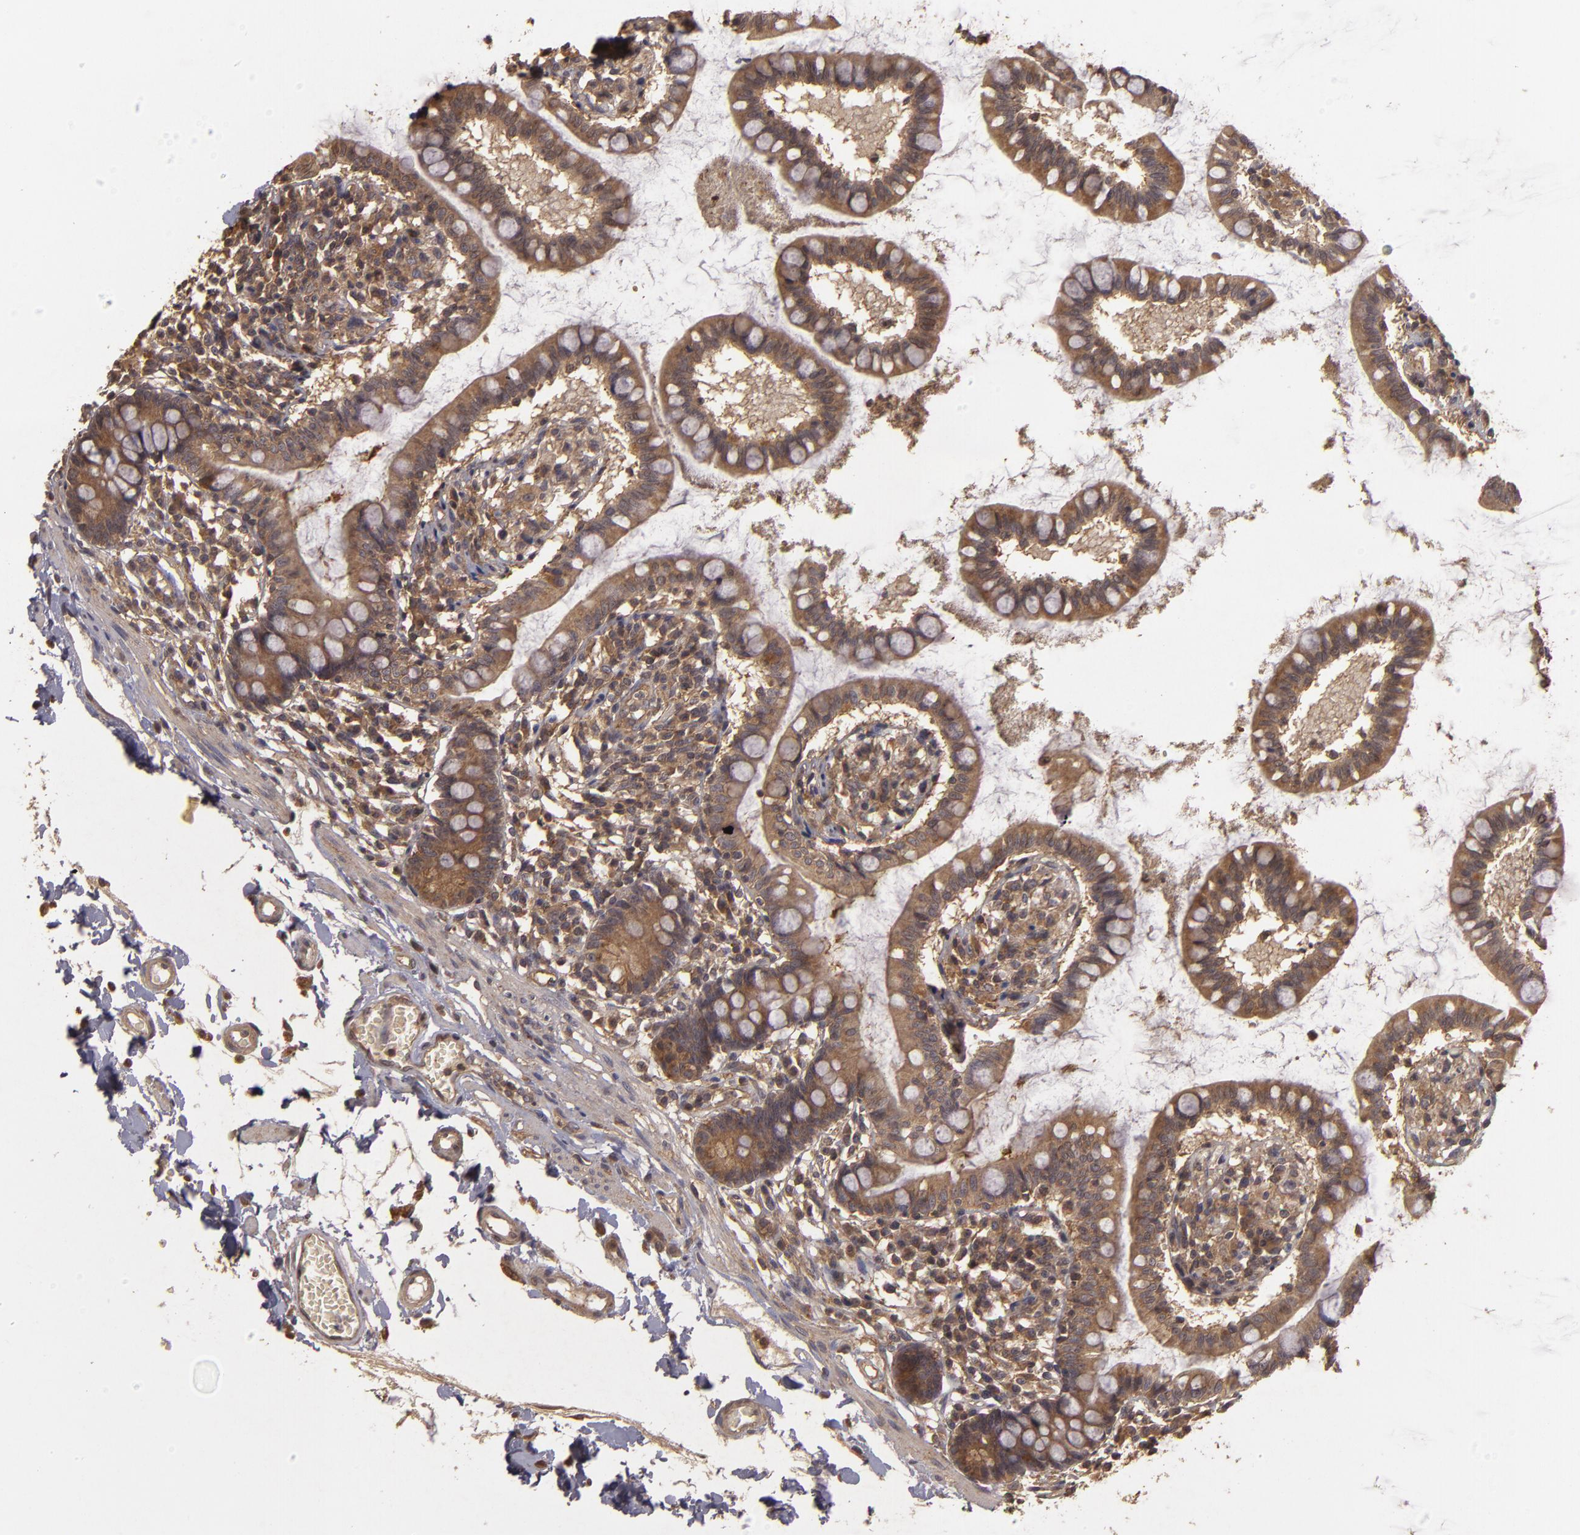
{"staining": {"intensity": "weak", "quantity": ">75%", "location": "cytoplasmic/membranous"}, "tissue": "small intestine", "cell_type": "Glandular cells", "image_type": "normal", "snomed": [{"axis": "morphology", "description": "Normal tissue, NOS"}, {"axis": "topography", "description": "Small intestine"}], "caption": "Weak cytoplasmic/membranous staining for a protein is seen in approximately >75% of glandular cells of benign small intestine using immunohistochemistry (IHC).", "gene": "HRAS", "patient": {"sex": "female", "age": 61}}